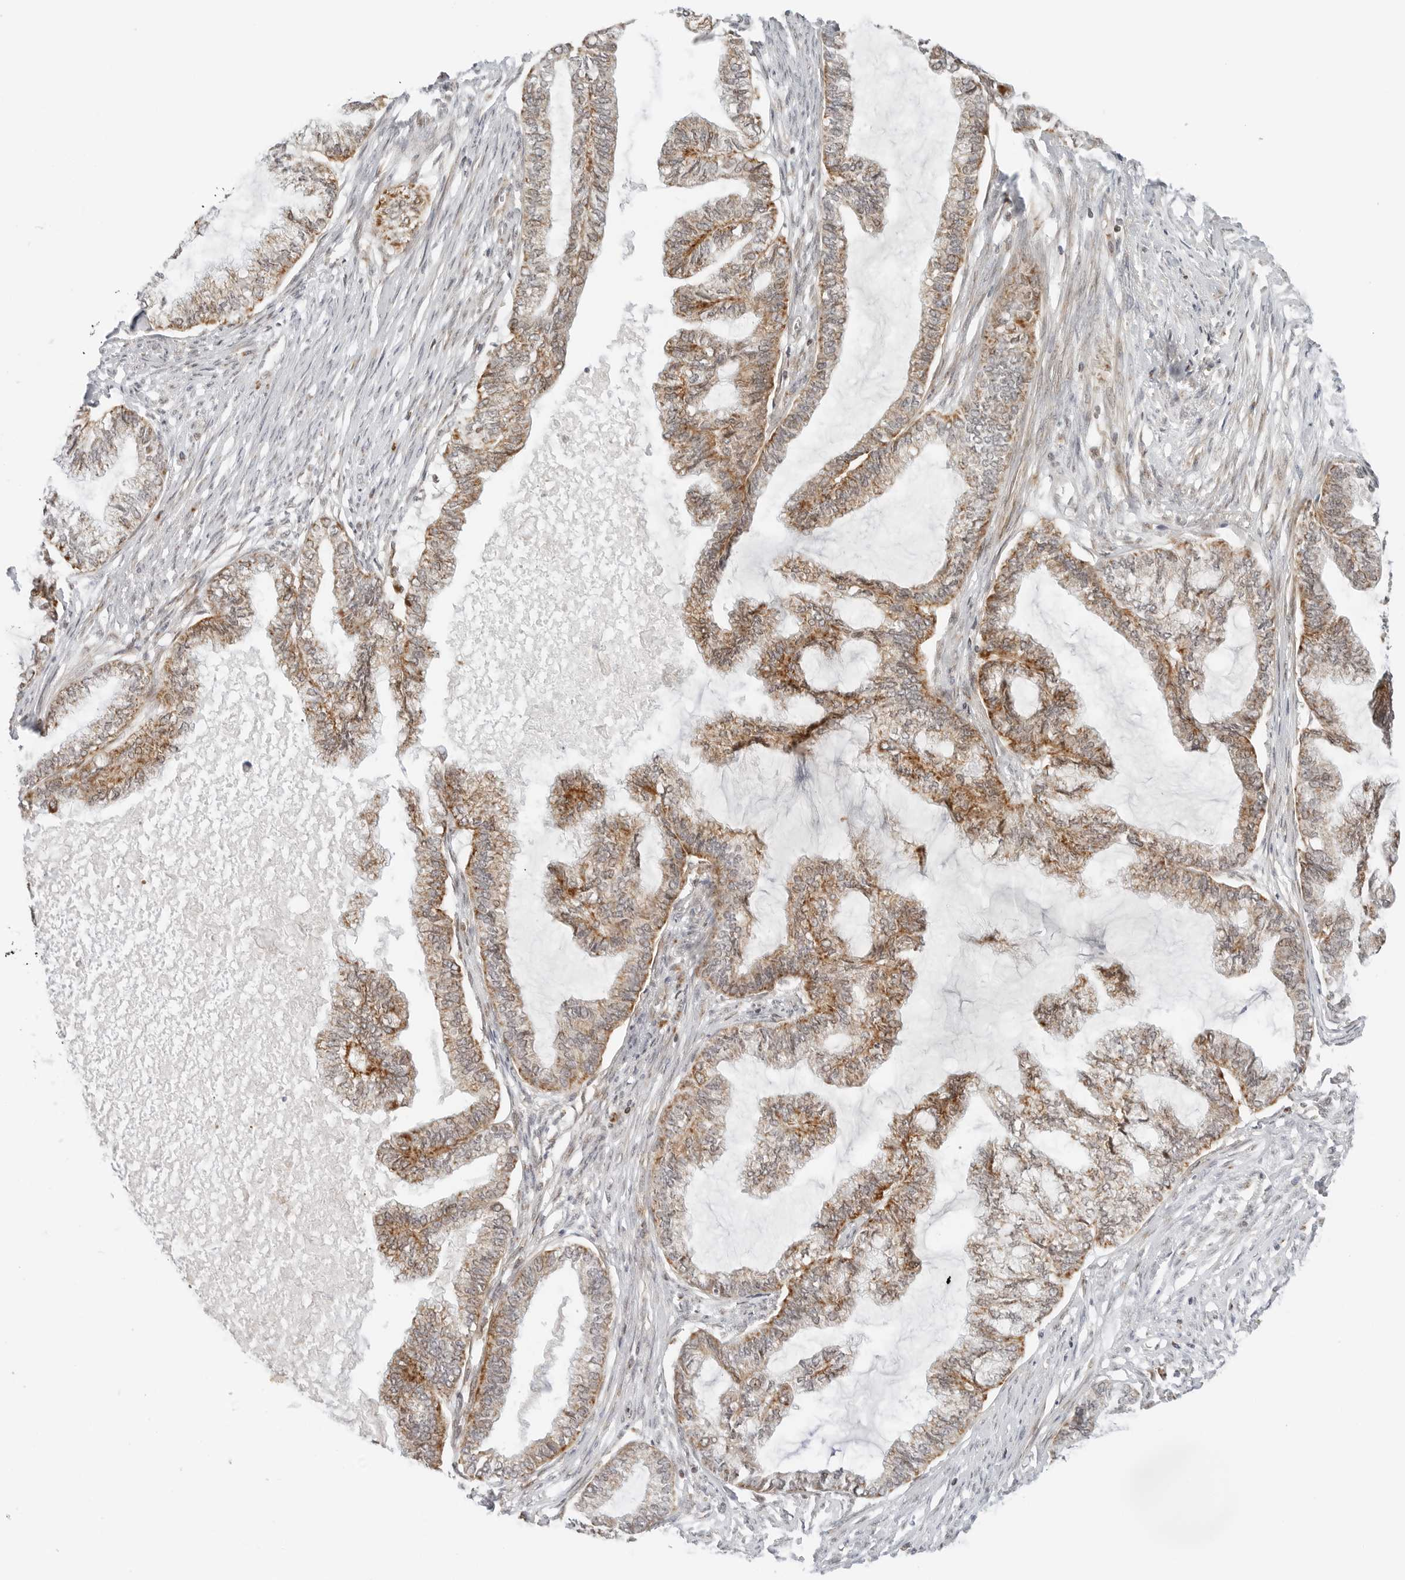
{"staining": {"intensity": "moderate", "quantity": ">75%", "location": "cytoplasmic/membranous"}, "tissue": "endometrial cancer", "cell_type": "Tumor cells", "image_type": "cancer", "snomed": [{"axis": "morphology", "description": "Adenocarcinoma, NOS"}, {"axis": "topography", "description": "Endometrium"}], "caption": "Tumor cells show moderate cytoplasmic/membranous positivity in about >75% of cells in endometrial adenocarcinoma.", "gene": "DYRK4", "patient": {"sex": "female", "age": 86}}